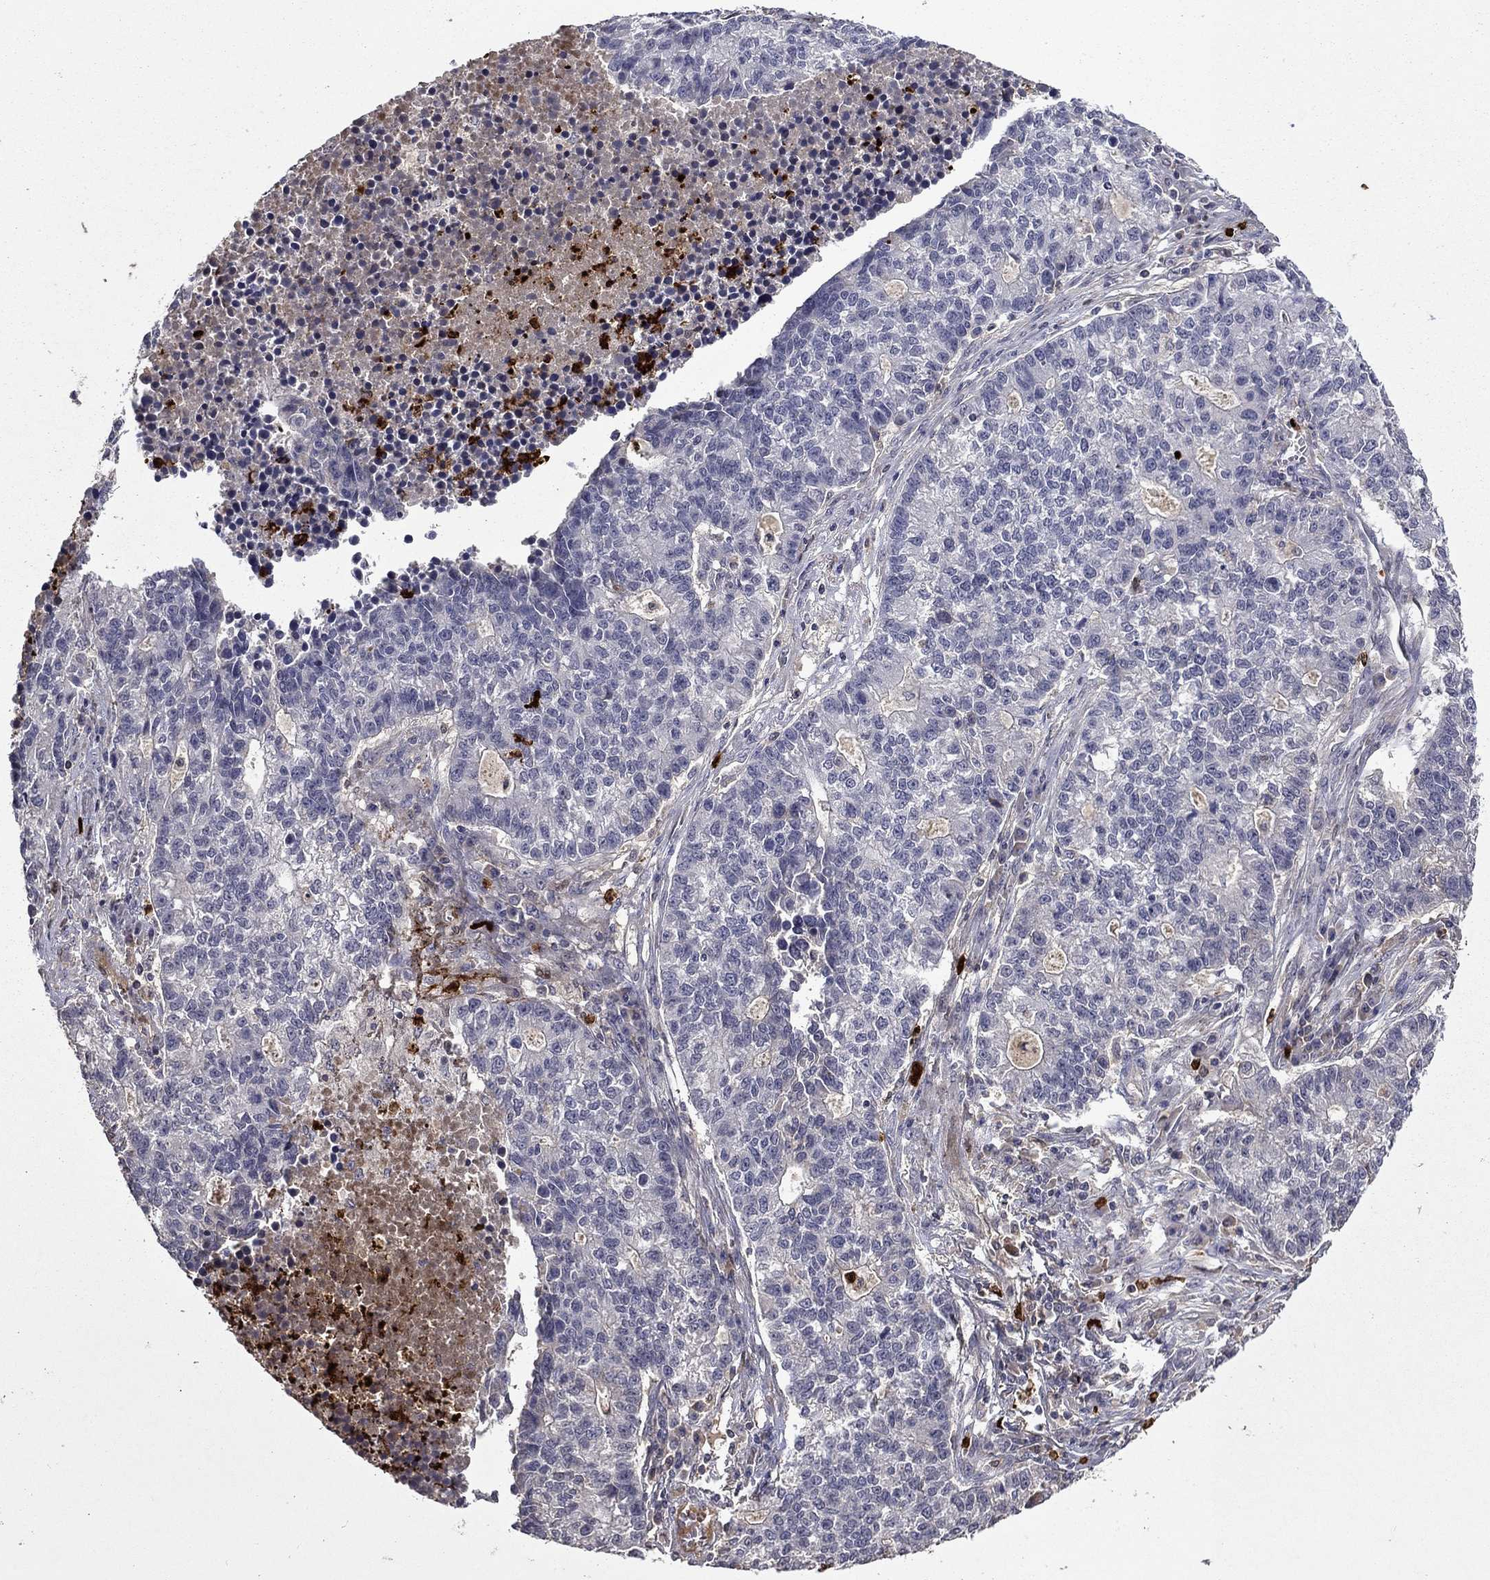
{"staining": {"intensity": "negative", "quantity": "none", "location": "none"}, "tissue": "lung cancer", "cell_type": "Tumor cells", "image_type": "cancer", "snomed": [{"axis": "morphology", "description": "Adenocarcinoma, NOS"}, {"axis": "topography", "description": "Lung"}], "caption": "Immunohistochemistry (IHC) image of neoplastic tissue: lung cancer stained with DAB (3,3'-diaminobenzidine) shows no significant protein expression in tumor cells.", "gene": "SATB1", "patient": {"sex": "male", "age": 57}}